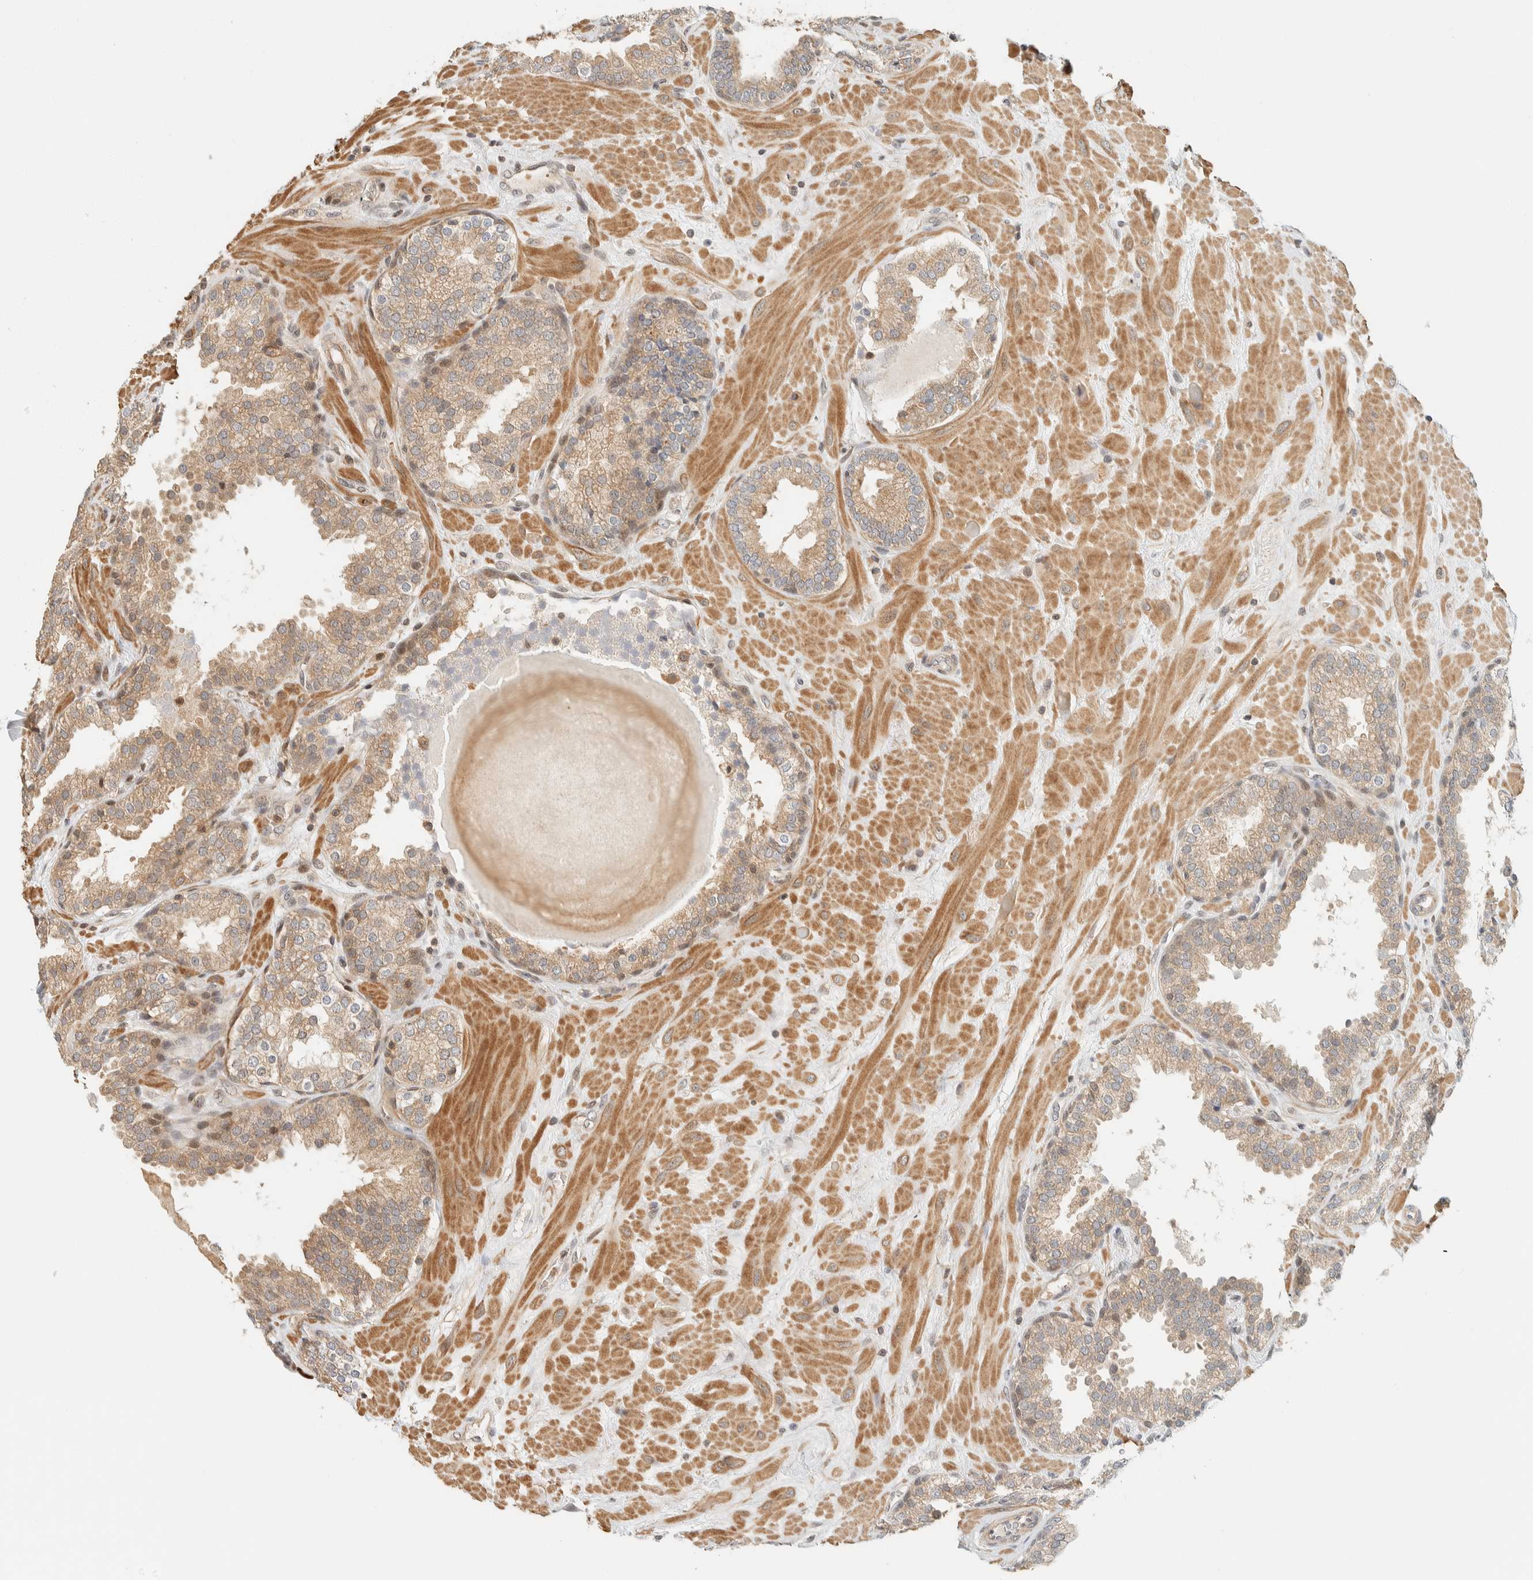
{"staining": {"intensity": "weak", "quantity": ">75%", "location": "cytoplasmic/membranous"}, "tissue": "prostate", "cell_type": "Glandular cells", "image_type": "normal", "snomed": [{"axis": "morphology", "description": "Normal tissue, NOS"}, {"axis": "topography", "description": "Prostate"}], "caption": "Protein expression by immunohistochemistry (IHC) demonstrates weak cytoplasmic/membranous staining in about >75% of glandular cells in normal prostate. Nuclei are stained in blue.", "gene": "ARFGEF1", "patient": {"sex": "male", "age": 51}}